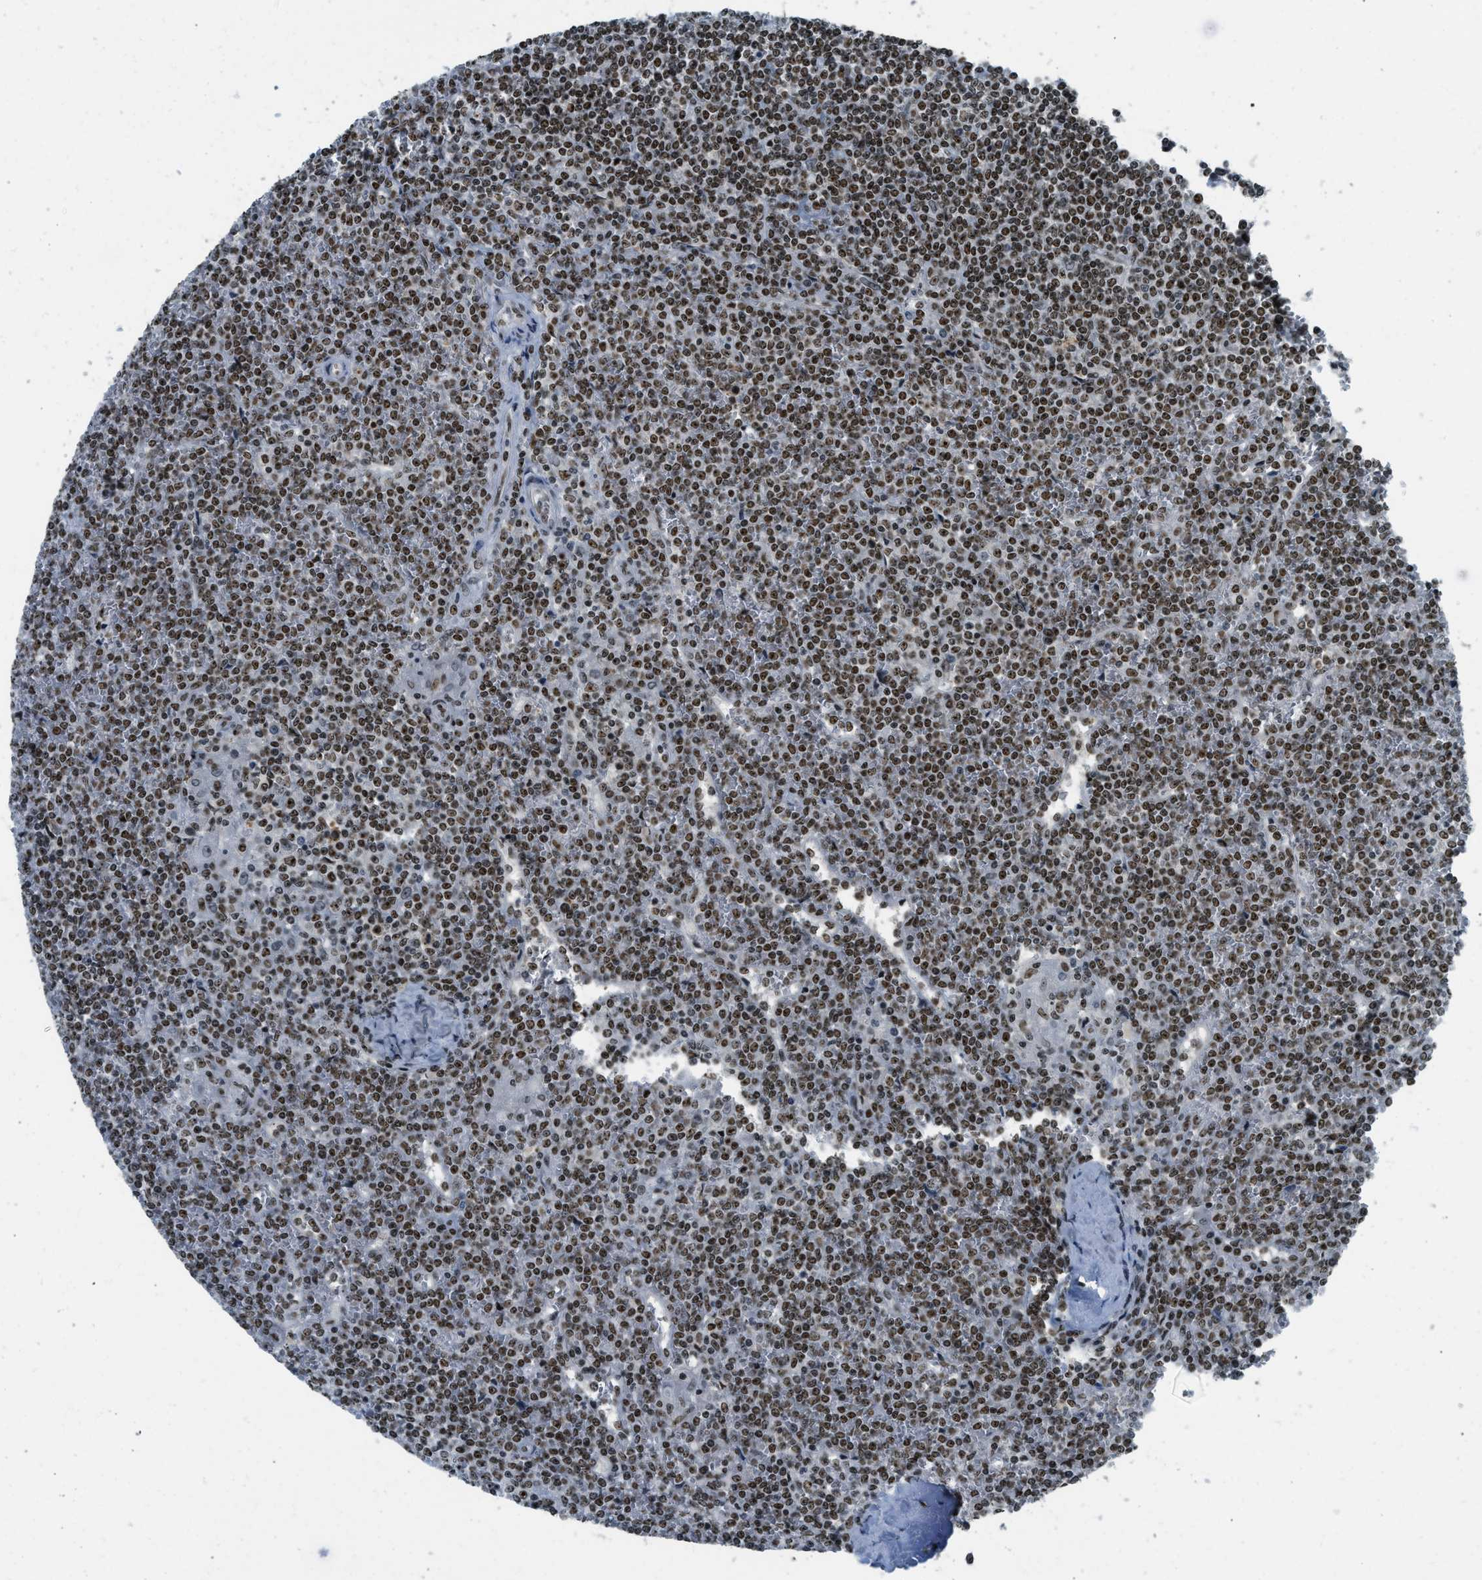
{"staining": {"intensity": "moderate", "quantity": ">75%", "location": "nuclear"}, "tissue": "lymphoma", "cell_type": "Tumor cells", "image_type": "cancer", "snomed": [{"axis": "morphology", "description": "Malignant lymphoma, non-Hodgkin's type, Low grade"}, {"axis": "topography", "description": "Spleen"}], "caption": "Lymphoma tissue displays moderate nuclear positivity in about >75% of tumor cells, visualized by immunohistochemistry.", "gene": "URB1", "patient": {"sex": "female", "age": 19}}